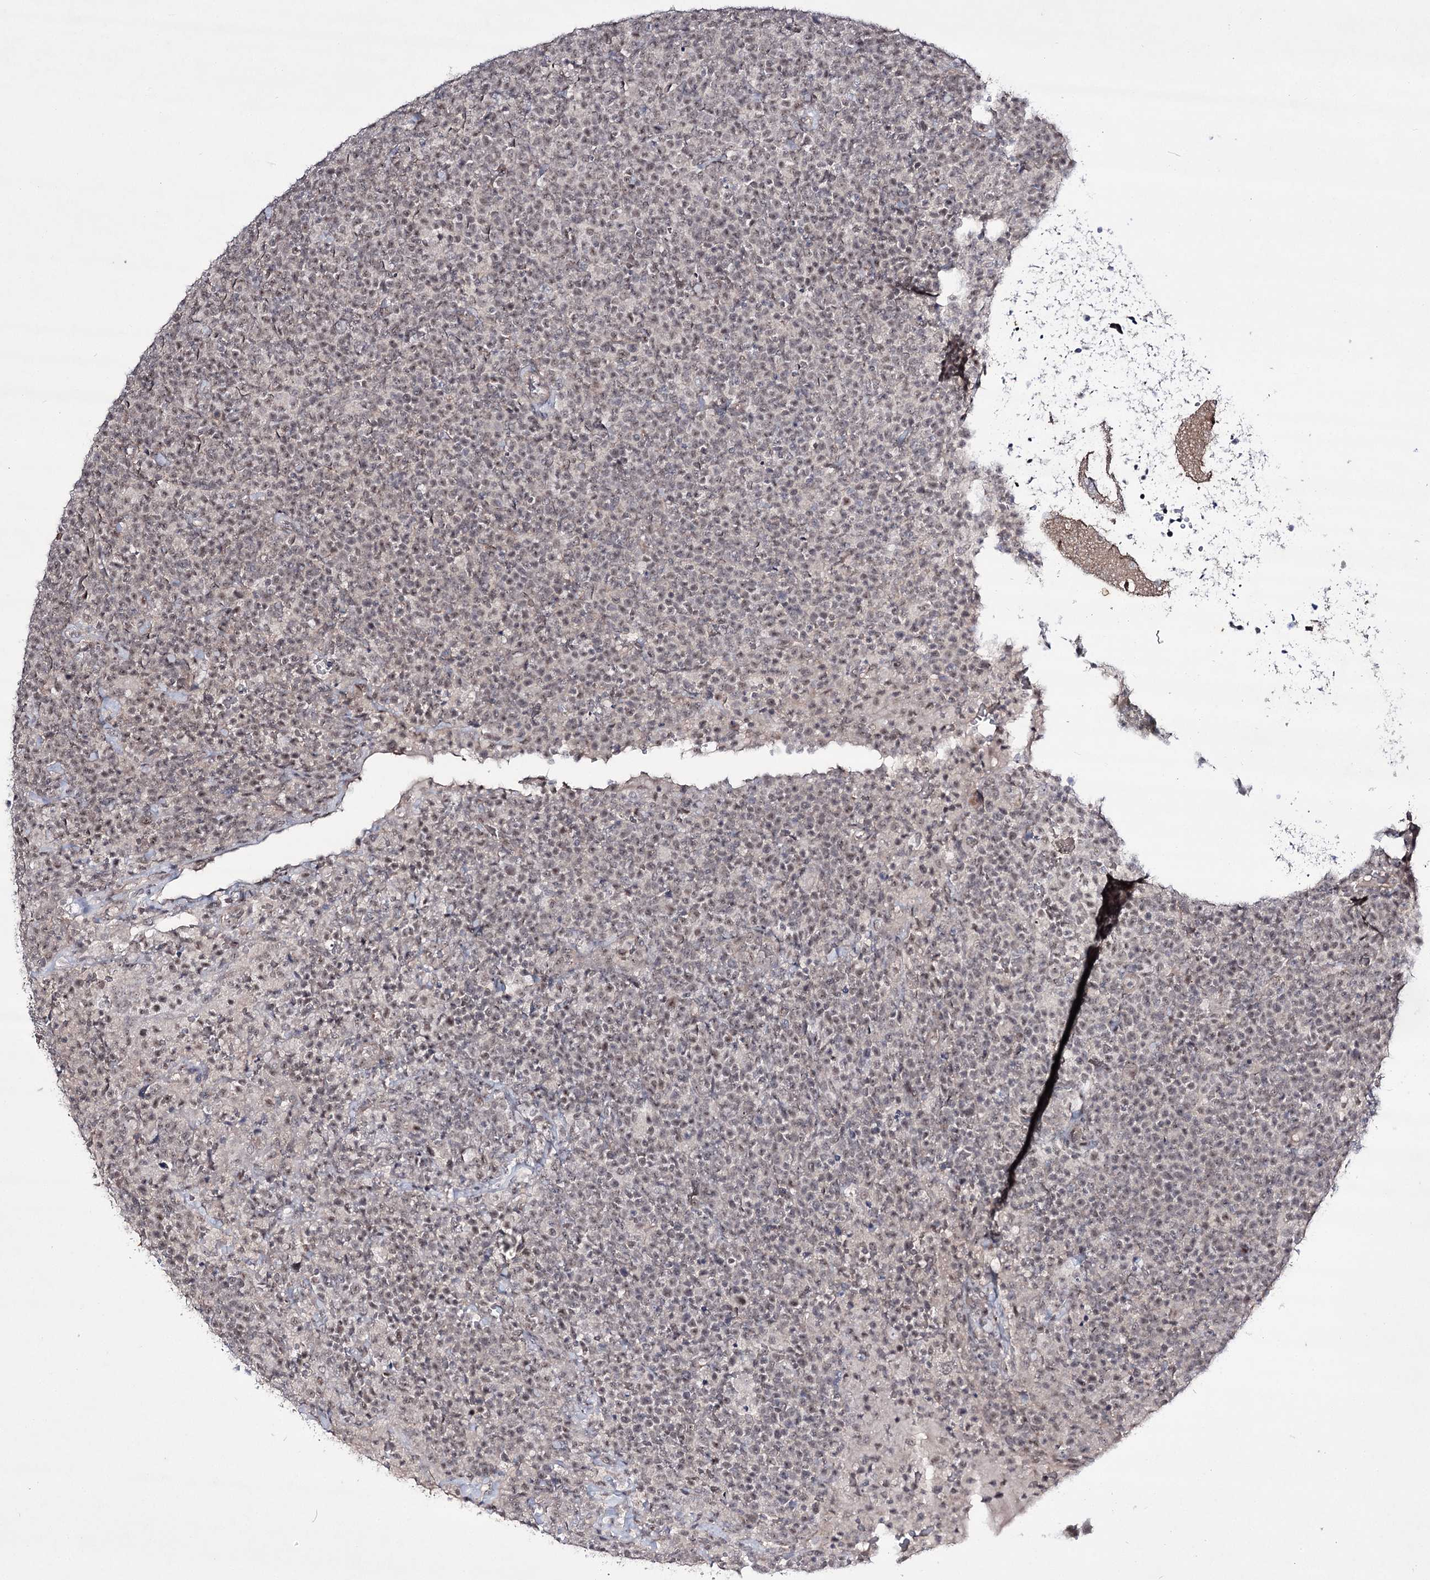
{"staining": {"intensity": "weak", "quantity": "25%-75%", "location": "nuclear"}, "tissue": "lymphoma", "cell_type": "Tumor cells", "image_type": "cancer", "snomed": [{"axis": "morphology", "description": "Malignant lymphoma, non-Hodgkin's type, High grade"}, {"axis": "topography", "description": "Lymph node"}], "caption": "The photomicrograph demonstrates immunohistochemical staining of lymphoma. There is weak nuclear positivity is appreciated in about 25%-75% of tumor cells. The staining was performed using DAB (3,3'-diaminobenzidine), with brown indicating positive protein expression. Nuclei are stained blue with hematoxylin.", "gene": "HOXC11", "patient": {"sex": "male", "age": 61}}